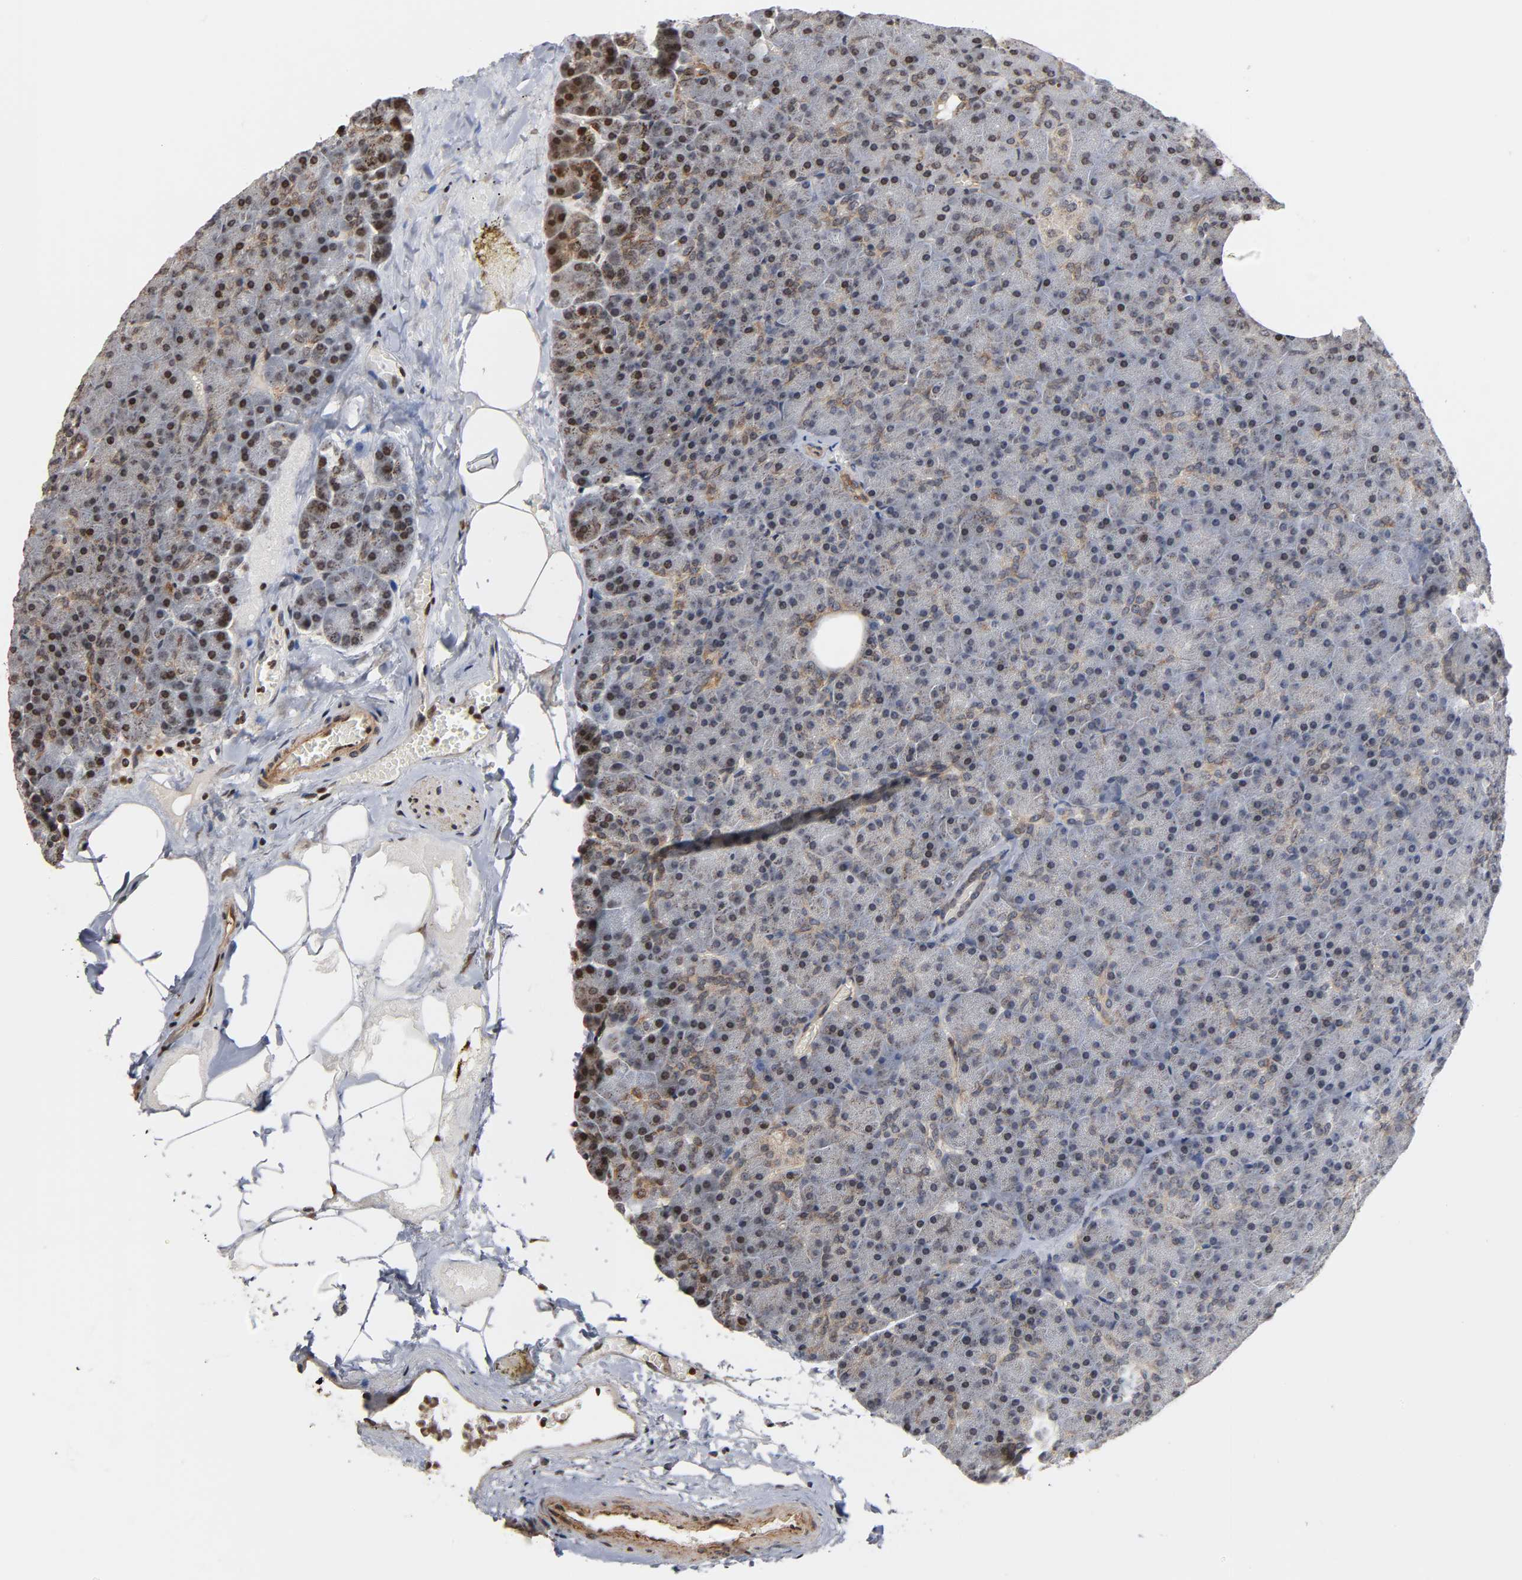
{"staining": {"intensity": "weak", "quantity": "<25%", "location": "cytoplasmic/membranous"}, "tissue": "pancreas", "cell_type": "Exocrine glandular cells", "image_type": "normal", "snomed": [{"axis": "morphology", "description": "Normal tissue, NOS"}, {"axis": "topography", "description": "Pancreas"}], "caption": "IHC image of normal pancreas stained for a protein (brown), which demonstrates no expression in exocrine glandular cells. (DAB (3,3'-diaminobenzidine) immunohistochemistry, high magnification).", "gene": "ITGAV", "patient": {"sex": "female", "age": 35}}